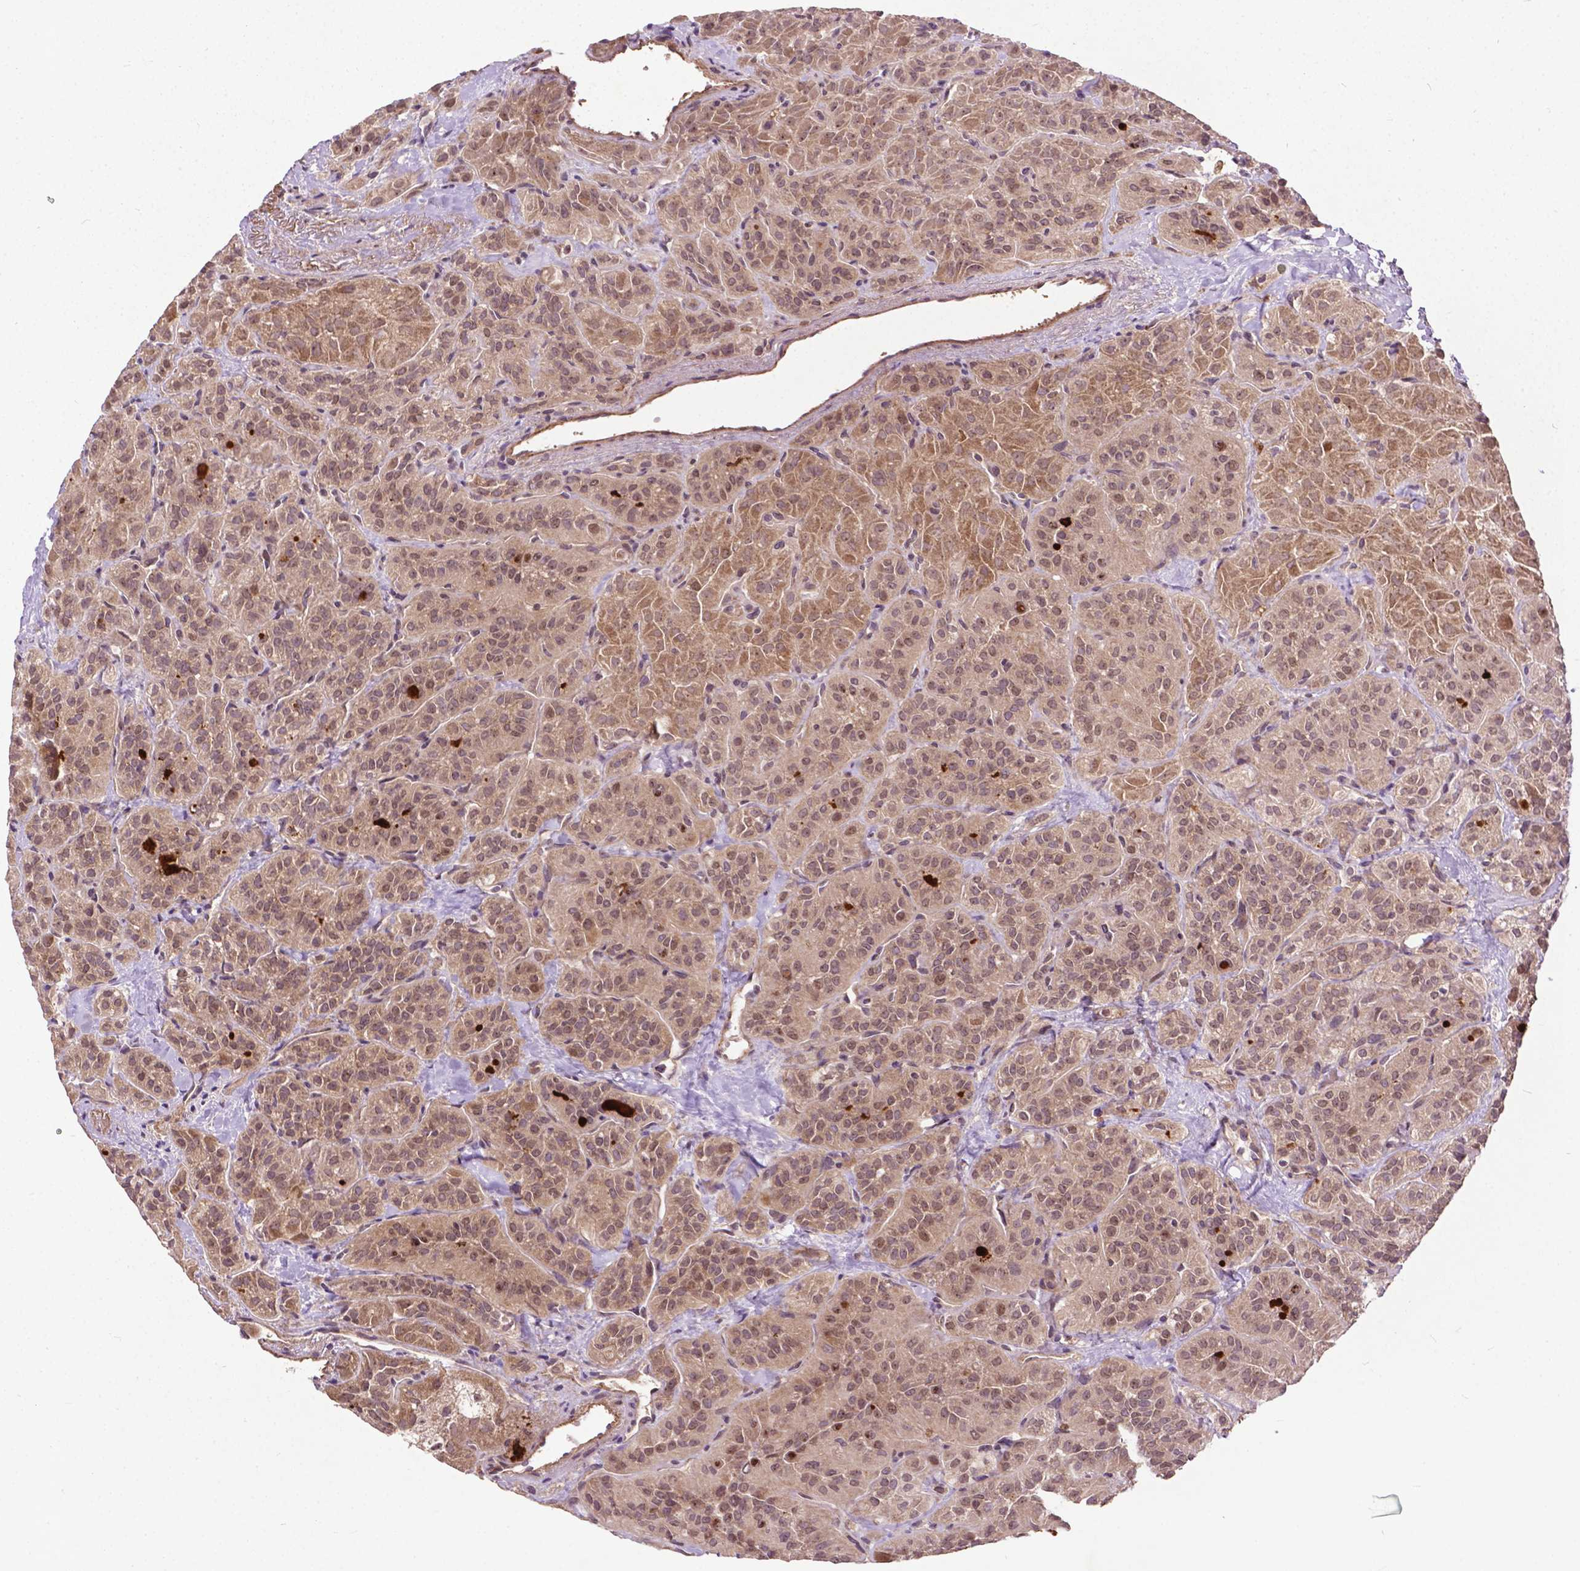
{"staining": {"intensity": "moderate", "quantity": ">75%", "location": "cytoplasmic/membranous,nuclear"}, "tissue": "thyroid cancer", "cell_type": "Tumor cells", "image_type": "cancer", "snomed": [{"axis": "morphology", "description": "Papillary adenocarcinoma, NOS"}, {"axis": "topography", "description": "Thyroid gland"}], "caption": "Protein staining reveals moderate cytoplasmic/membranous and nuclear positivity in approximately >75% of tumor cells in thyroid cancer.", "gene": "PARP3", "patient": {"sex": "female", "age": 45}}